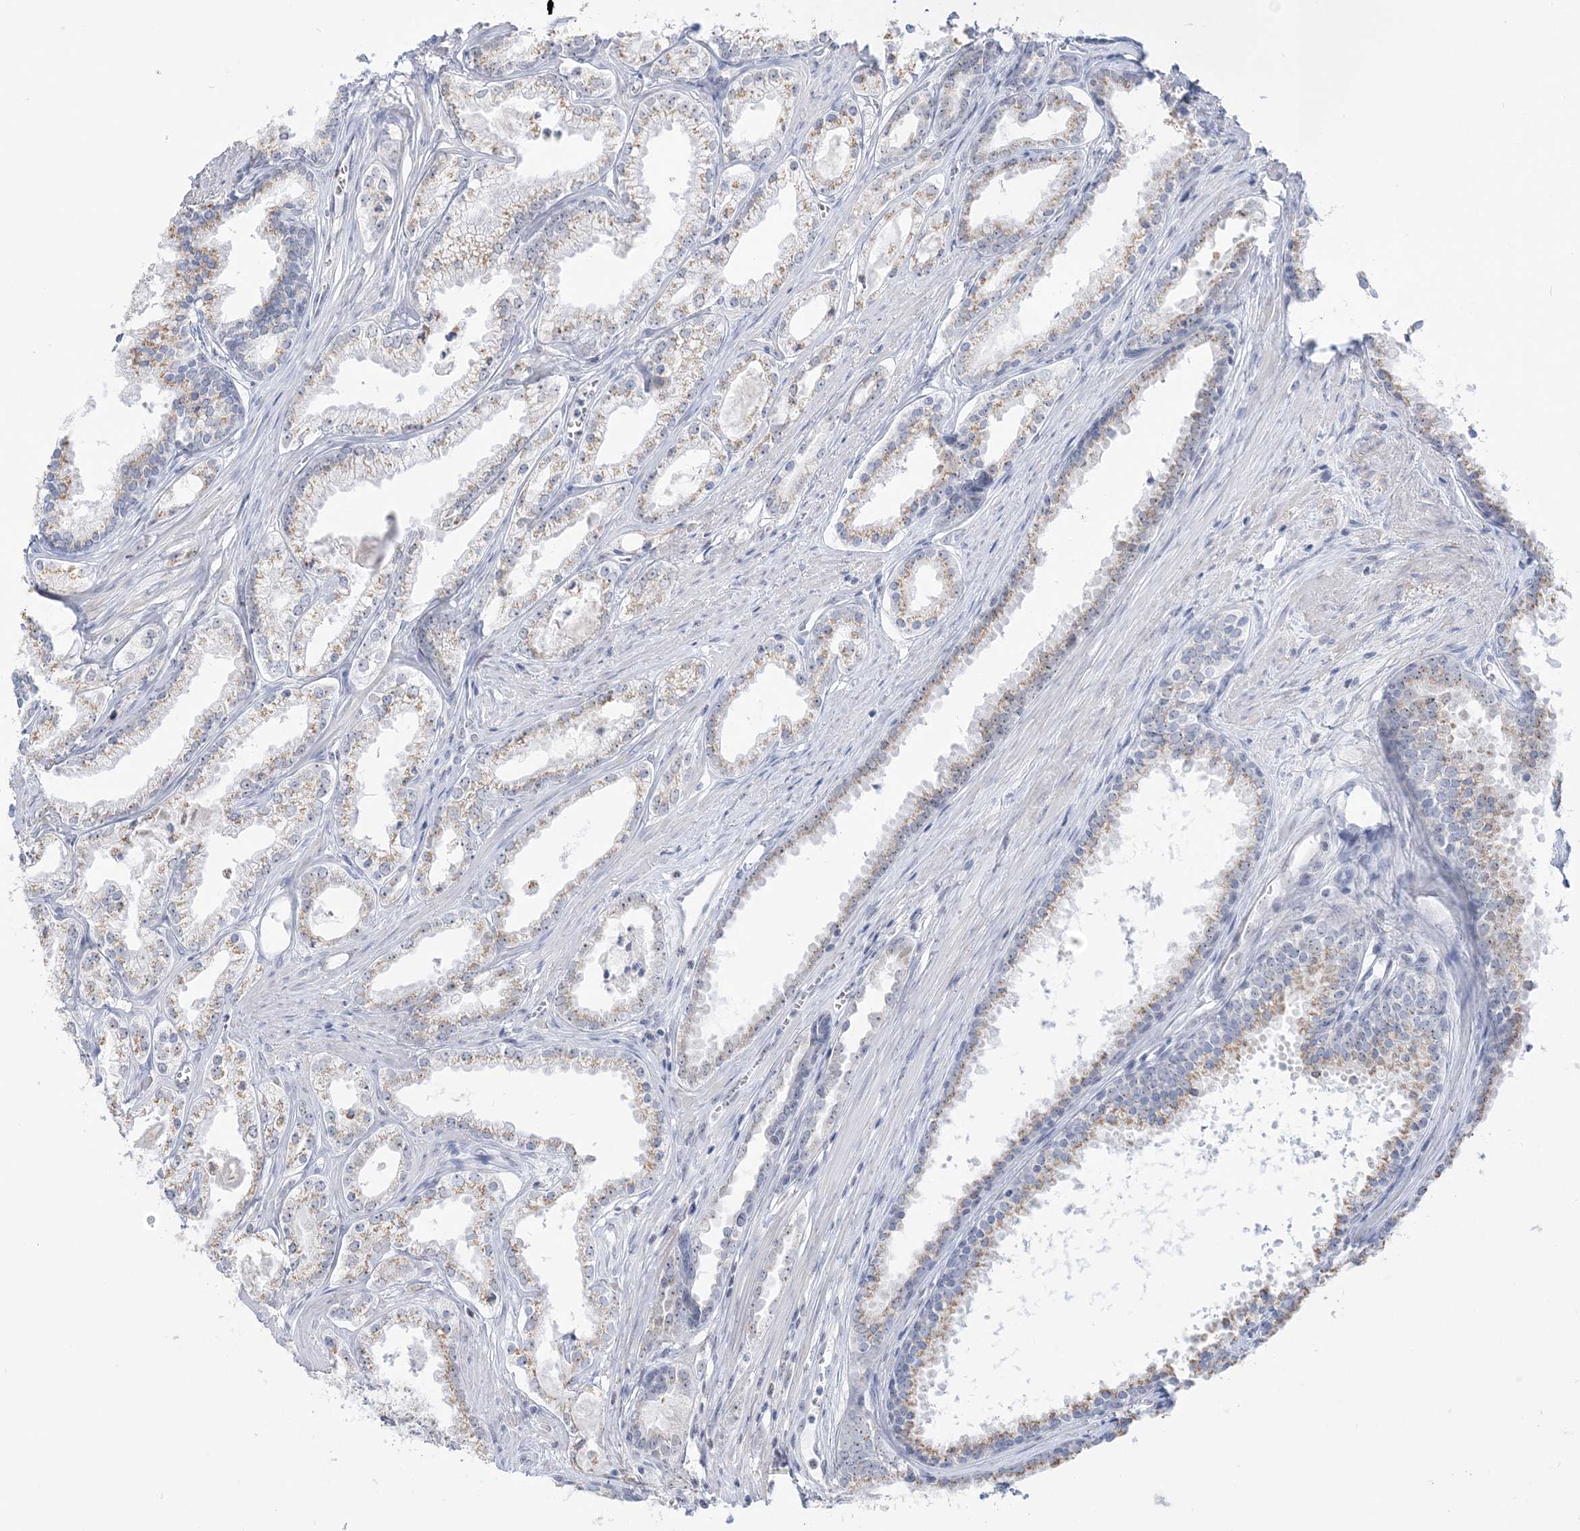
{"staining": {"intensity": "weak", "quantity": ">75%", "location": "cytoplasmic/membranous"}, "tissue": "prostate cancer", "cell_type": "Tumor cells", "image_type": "cancer", "snomed": [{"axis": "morphology", "description": "Adenocarcinoma, High grade"}, {"axis": "topography", "description": "Prostate"}], "caption": "An image of prostate cancer stained for a protein reveals weak cytoplasmic/membranous brown staining in tumor cells.", "gene": "DDX21", "patient": {"sex": "male", "age": 68}}